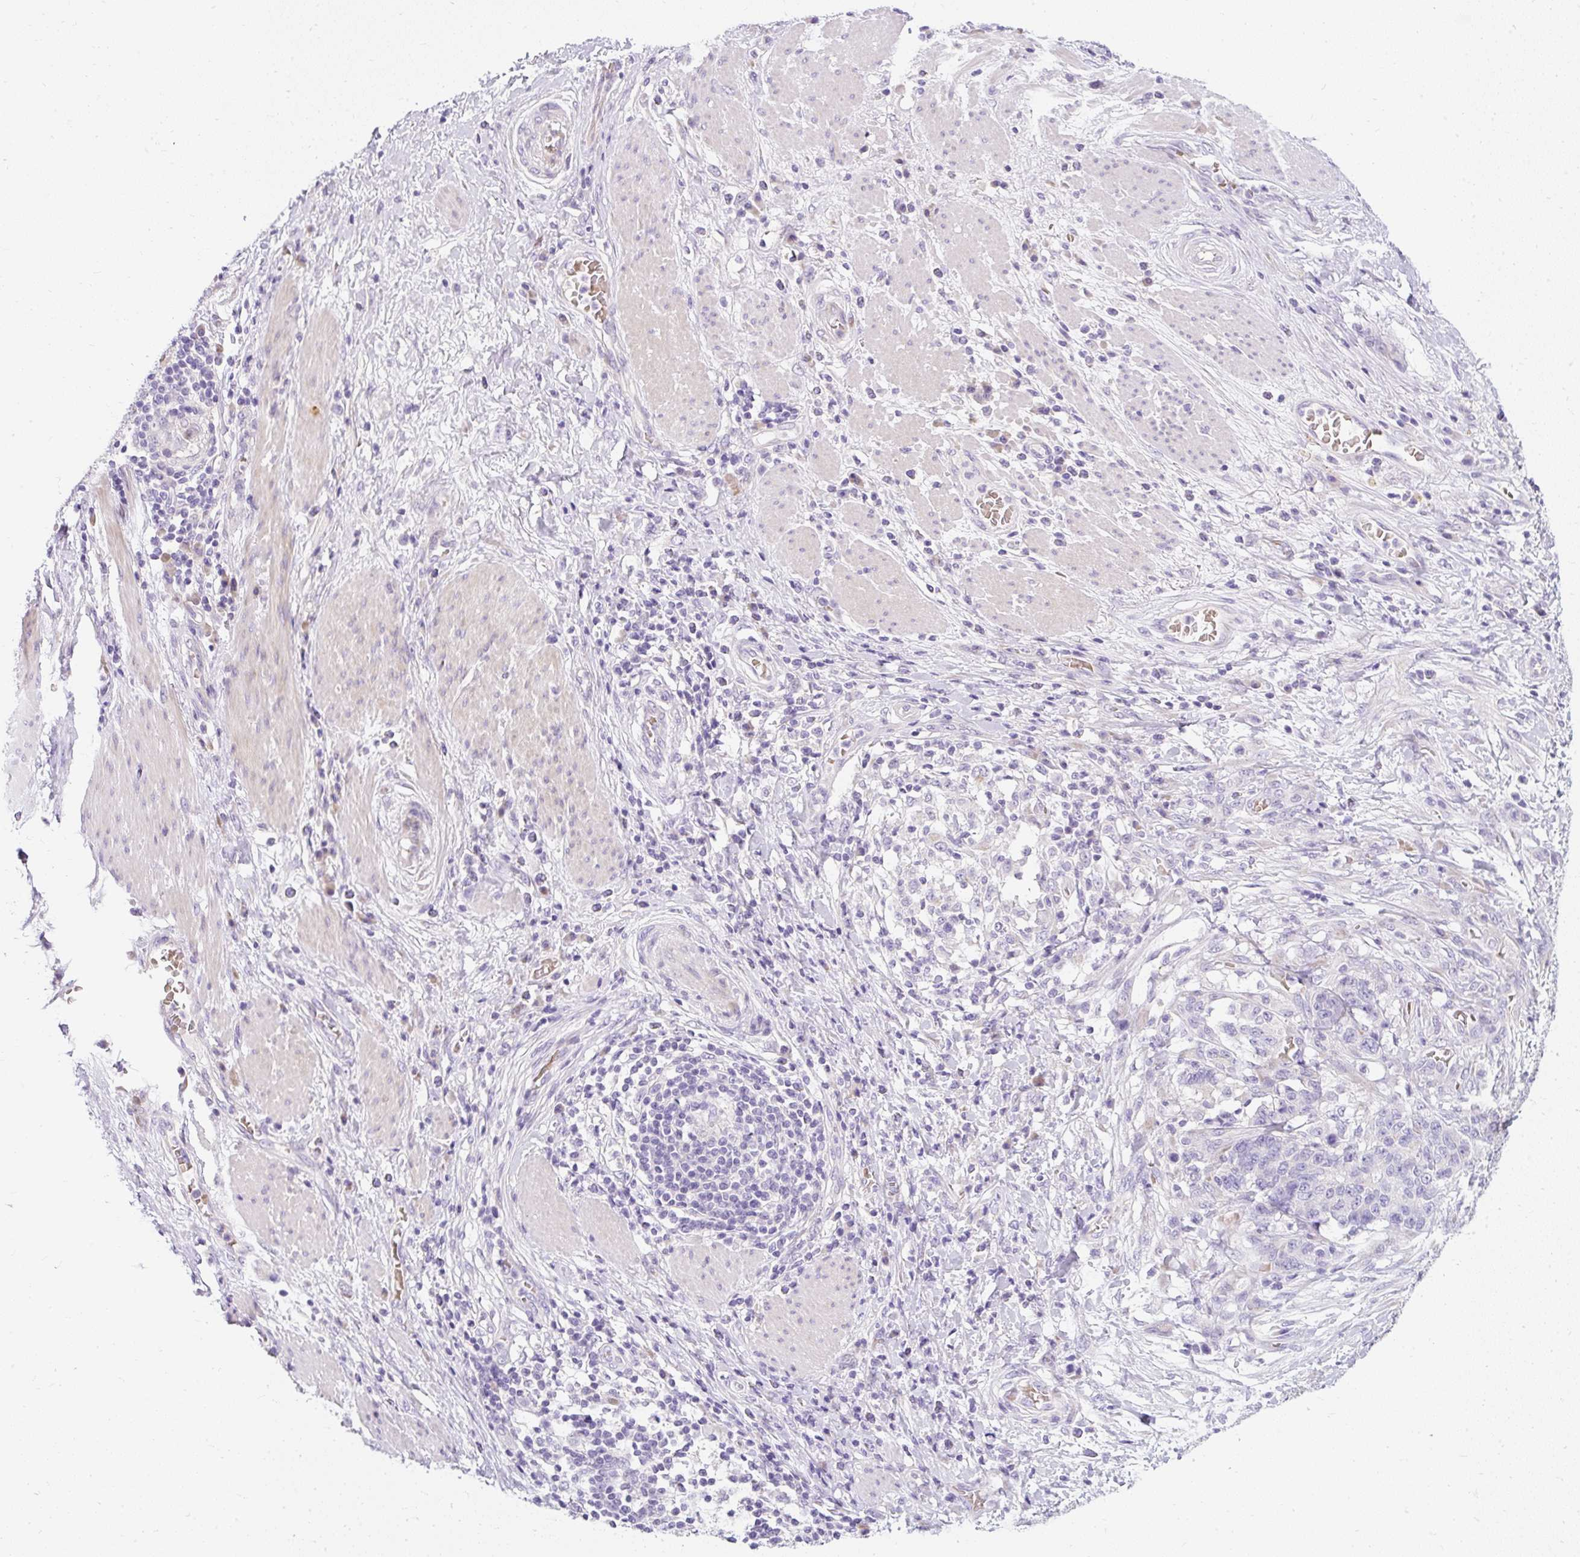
{"staining": {"intensity": "negative", "quantity": "none", "location": "none"}, "tissue": "stomach cancer", "cell_type": "Tumor cells", "image_type": "cancer", "snomed": [{"axis": "morphology", "description": "Normal tissue, NOS"}, {"axis": "morphology", "description": "Adenocarcinoma, NOS"}, {"axis": "topography", "description": "Stomach"}], "caption": "A photomicrograph of stomach adenocarcinoma stained for a protein reveals no brown staining in tumor cells. The staining is performed using DAB (3,3'-diaminobenzidine) brown chromogen with nuclei counter-stained in using hematoxylin.", "gene": "DTX4", "patient": {"sex": "female", "age": 64}}